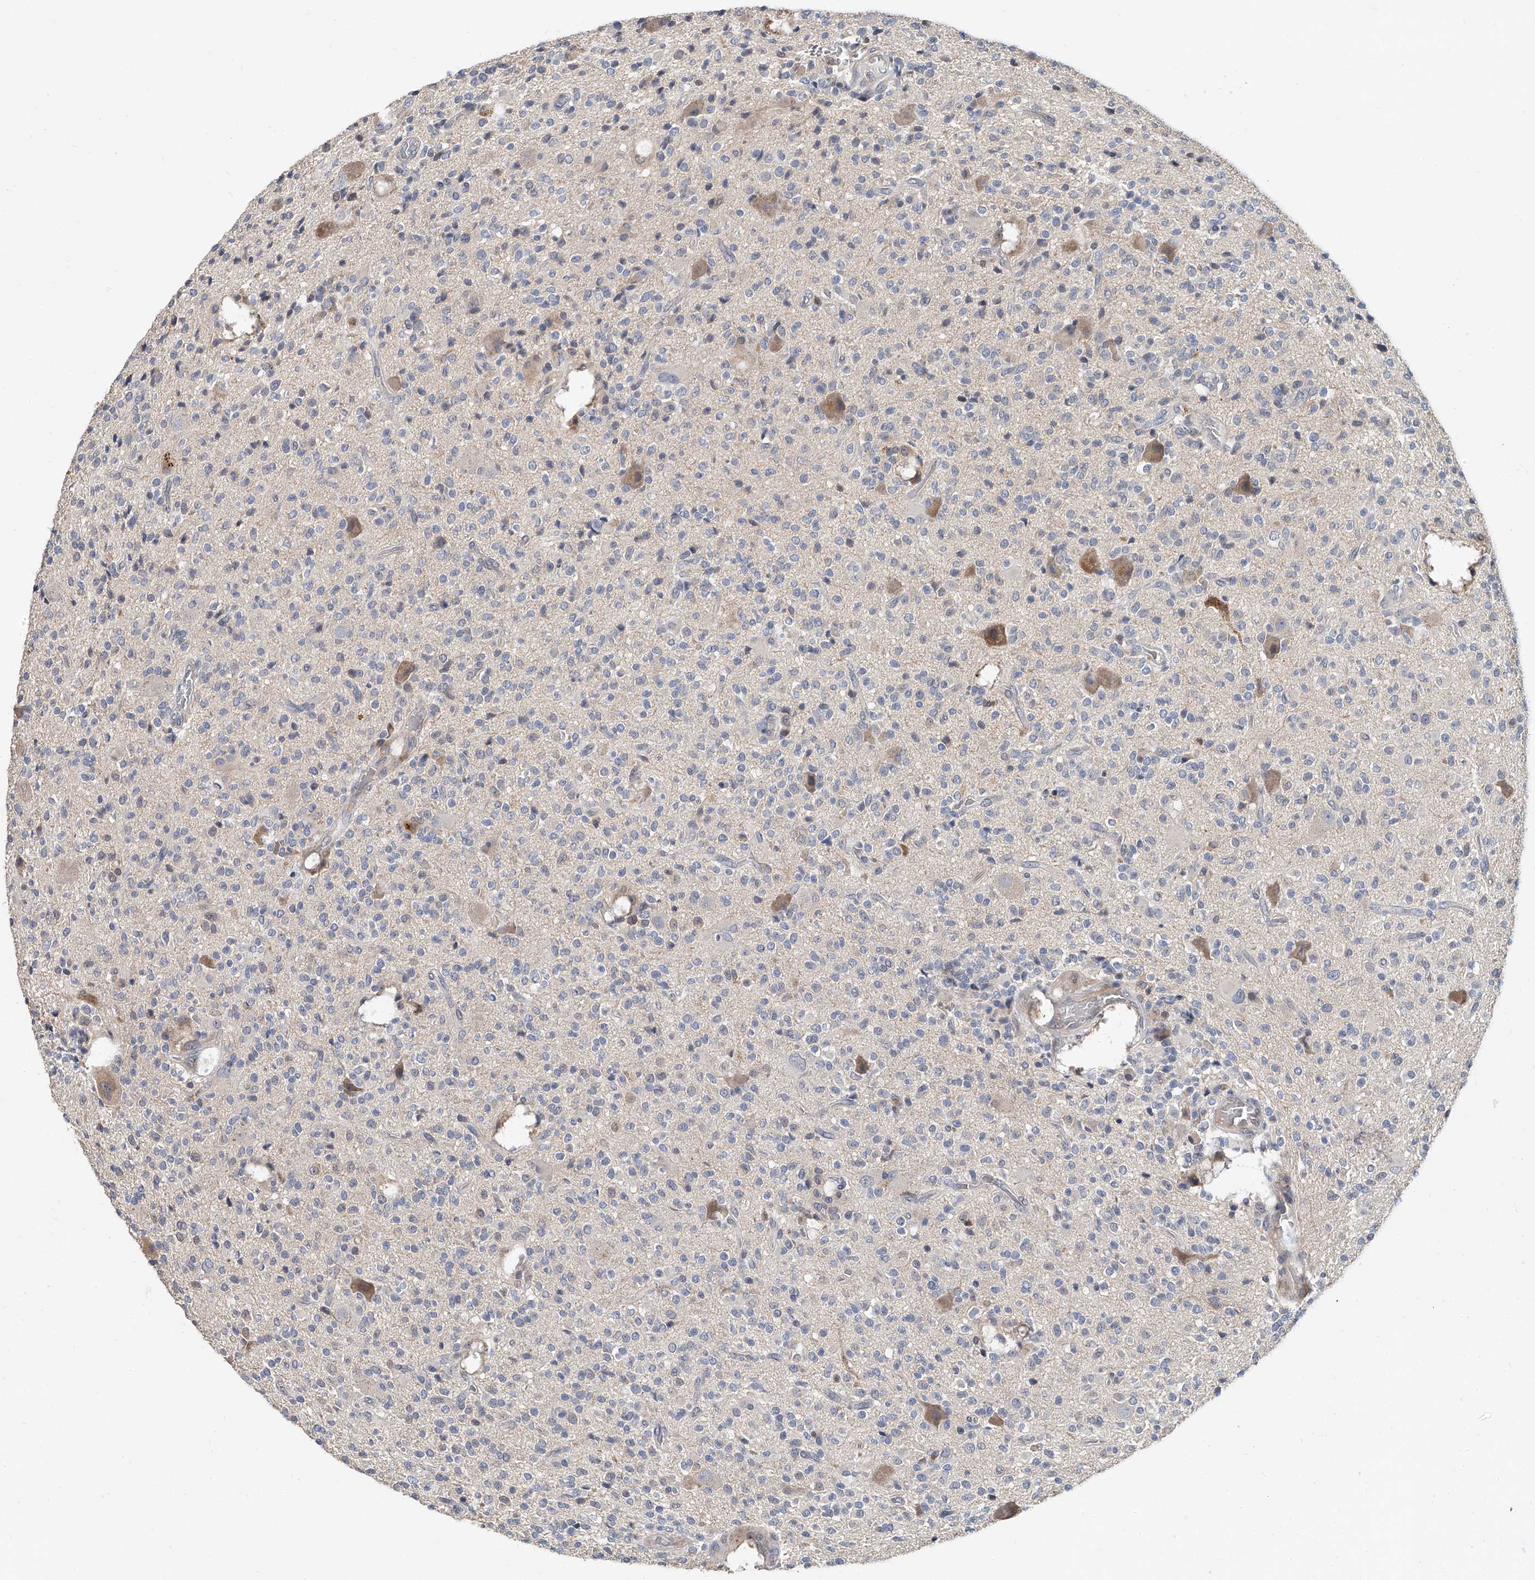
{"staining": {"intensity": "negative", "quantity": "none", "location": "none"}, "tissue": "glioma", "cell_type": "Tumor cells", "image_type": "cancer", "snomed": [{"axis": "morphology", "description": "Glioma, malignant, High grade"}, {"axis": "topography", "description": "Brain"}], "caption": "Immunohistochemical staining of glioma reveals no significant positivity in tumor cells.", "gene": "JAG2", "patient": {"sex": "male", "age": 34}}